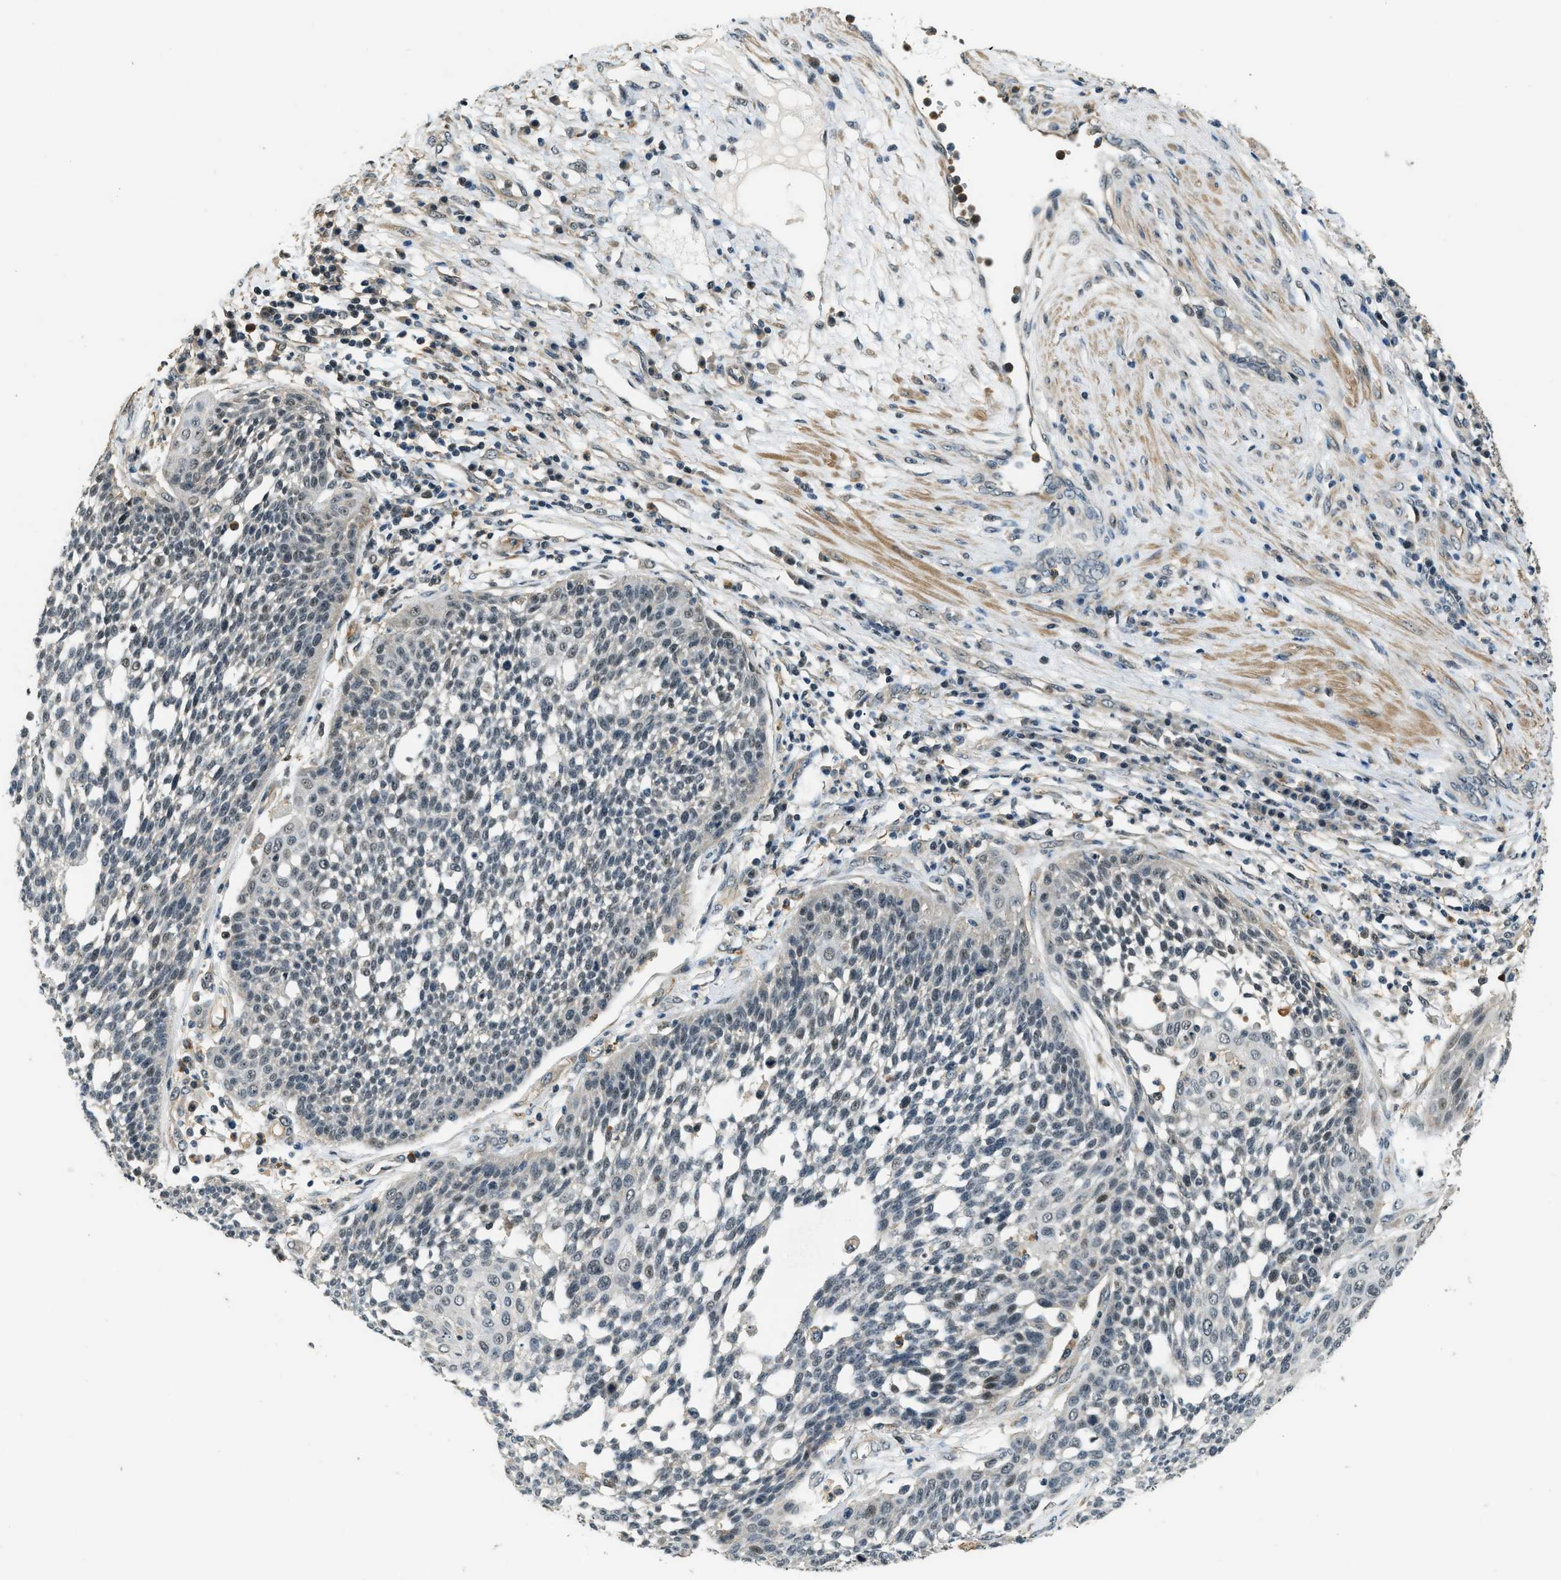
{"staining": {"intensity": "weak", "quantity": "<25%", "location": "nuclear"}, "tissue": "cervical cancer", "cell_type": "Tumor cells", "image_type": "cancer", "snomed": [{"axis": "morphology", "description": "Squamous cell carcinoma, NOS"}, {"axis": "topography", "description": "Cervix"}], "caption": "Tumor cells show no significant expression in cervical cancer.", "gene": "MED21", "patient": {"sex": "female", "age": 34}}